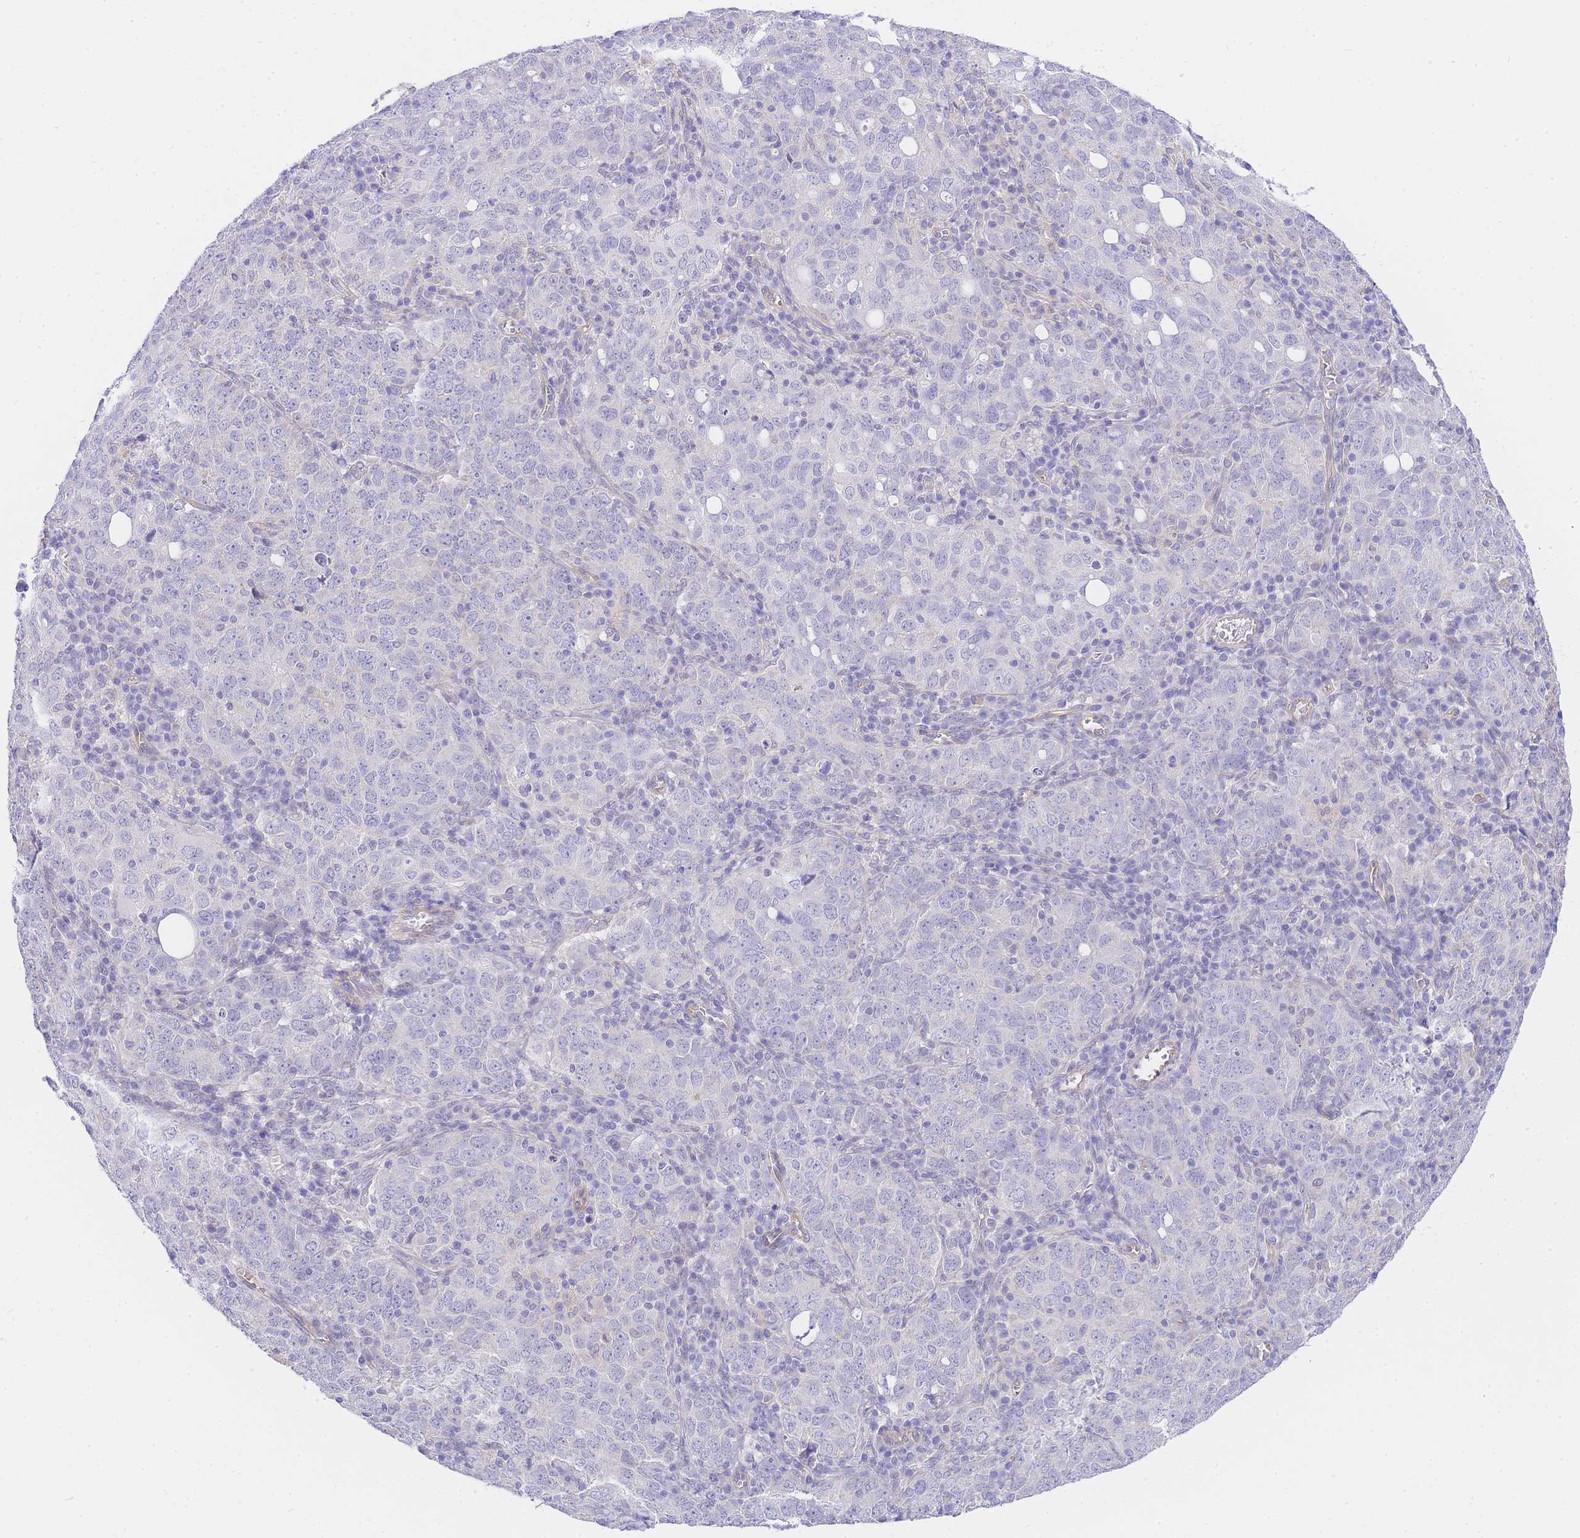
{"staining": {"intensity": "negative", "quantity": "none", "location": "none"}, "tissue": "ovarian cancer", "cell_type": "Tumor cells", "image_type": "cancer", "snomed": [{"axis": "morphology", "description": "Carcinoma, endometroid"}, {"axis": "topography", "description": "Ovary"}], "caption": "Ovarian endometroid carcinoma stained for a protein using immunohistochemistry (IHC) shows no expression tumor cells.", "gene": "SRSF12", "patient": {"sex": "female", "age": 62}}